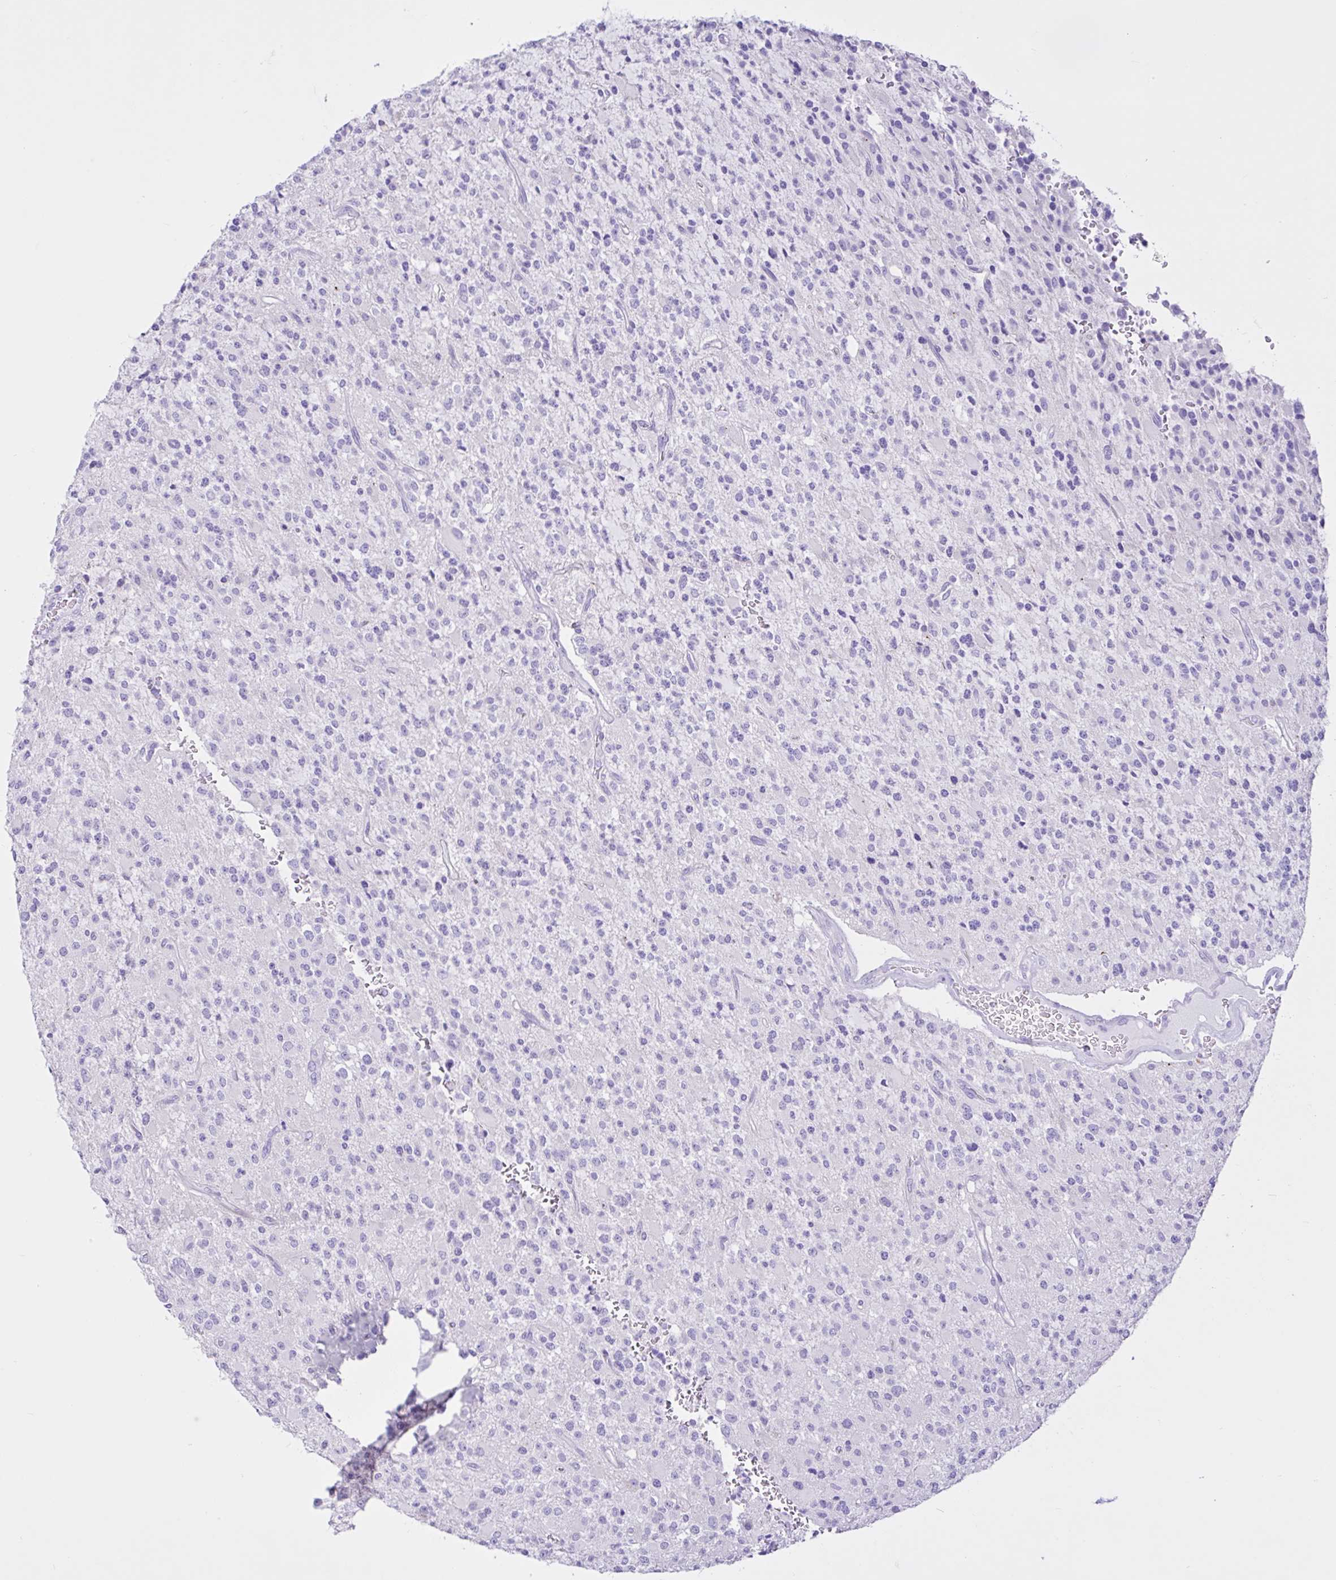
{"staining": {"intensity": "negative", "quantity": "none", "location": "none"}, "tissue": "glioma", "cell_type": "Tumor cells", "image_type": "cancer", "snomed": [{"axis": "morphology", "description": "Glioma, malignant, High grade"}, {"axis": "topography", "description": "Brain"}], "caption": "Immunohistochemistry (IHC) photomicrograph of neoplastic tissue: glioma stained with DAB shows no significant protein staining in tumor cells. (Immunohistochemistry, brightfield microscopy, high magnification).", "gene": "CYP19A1", "patient": {"sex": "male", "age": 34}}